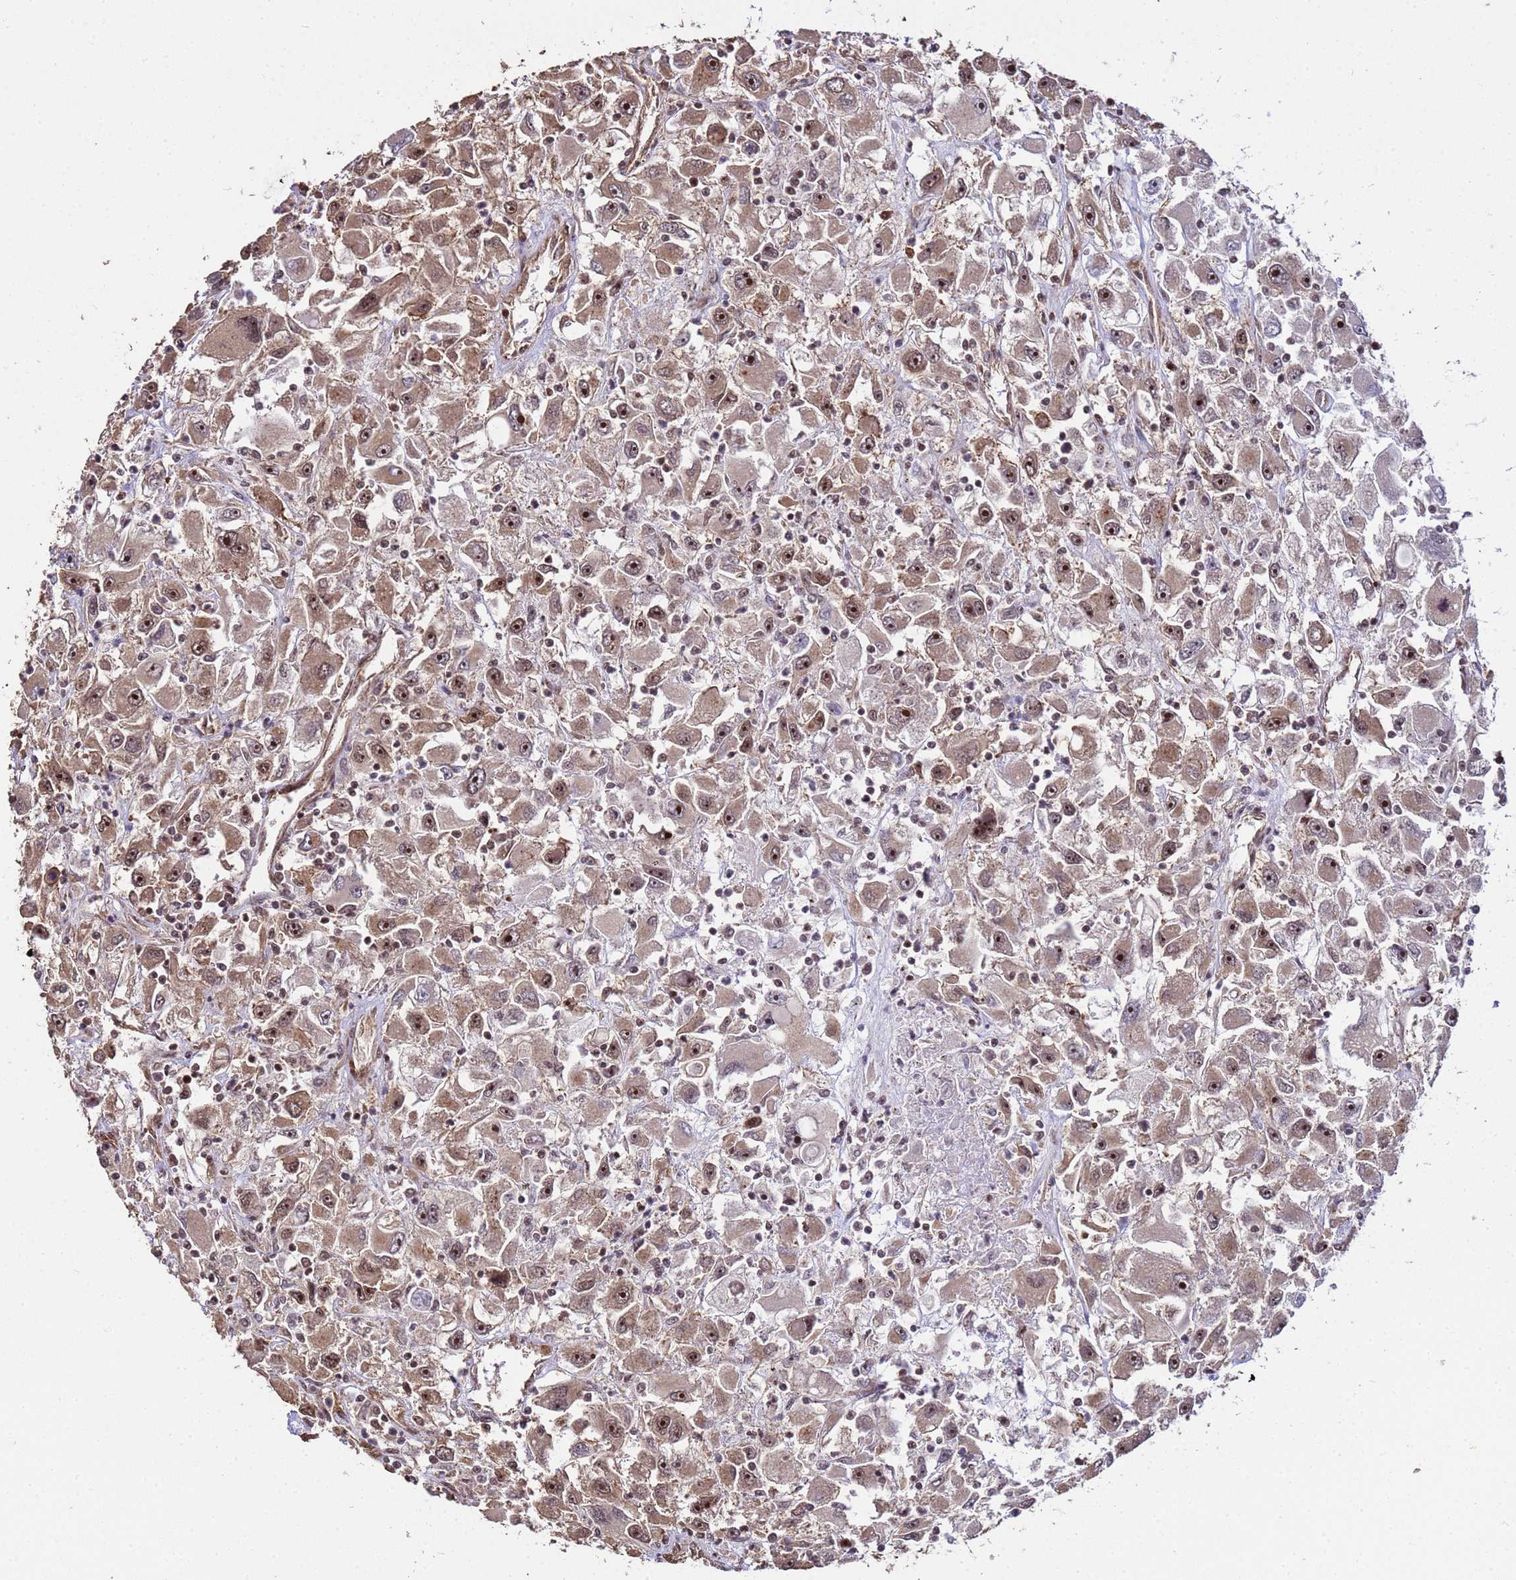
{"staining": {"intensity": "strong", "quantity": ">75%", "location": "cytoplasmic/membranous,nuclear"}, "tissue": "renal cancer", "cell_type": "Tumor cells", "image_type": "cancer", "snomed": [{"axis": "morphology", "description": "Adenocarcinoma, NOS"}, {"axis": "topography", "description": "Kidney"}], "caption": "High-power microscopy captured an immunohistochemistry histopathology image of renal adenocarcinoma, revealing strong cytoplasmic/membranous and nuclear staining in about >75% of tumor cells. Ihc stains the protein of interest in brown and the nuclei are stained blue.", "gene": "SYF2", "patient": {"sex": "female", "age": 52}}